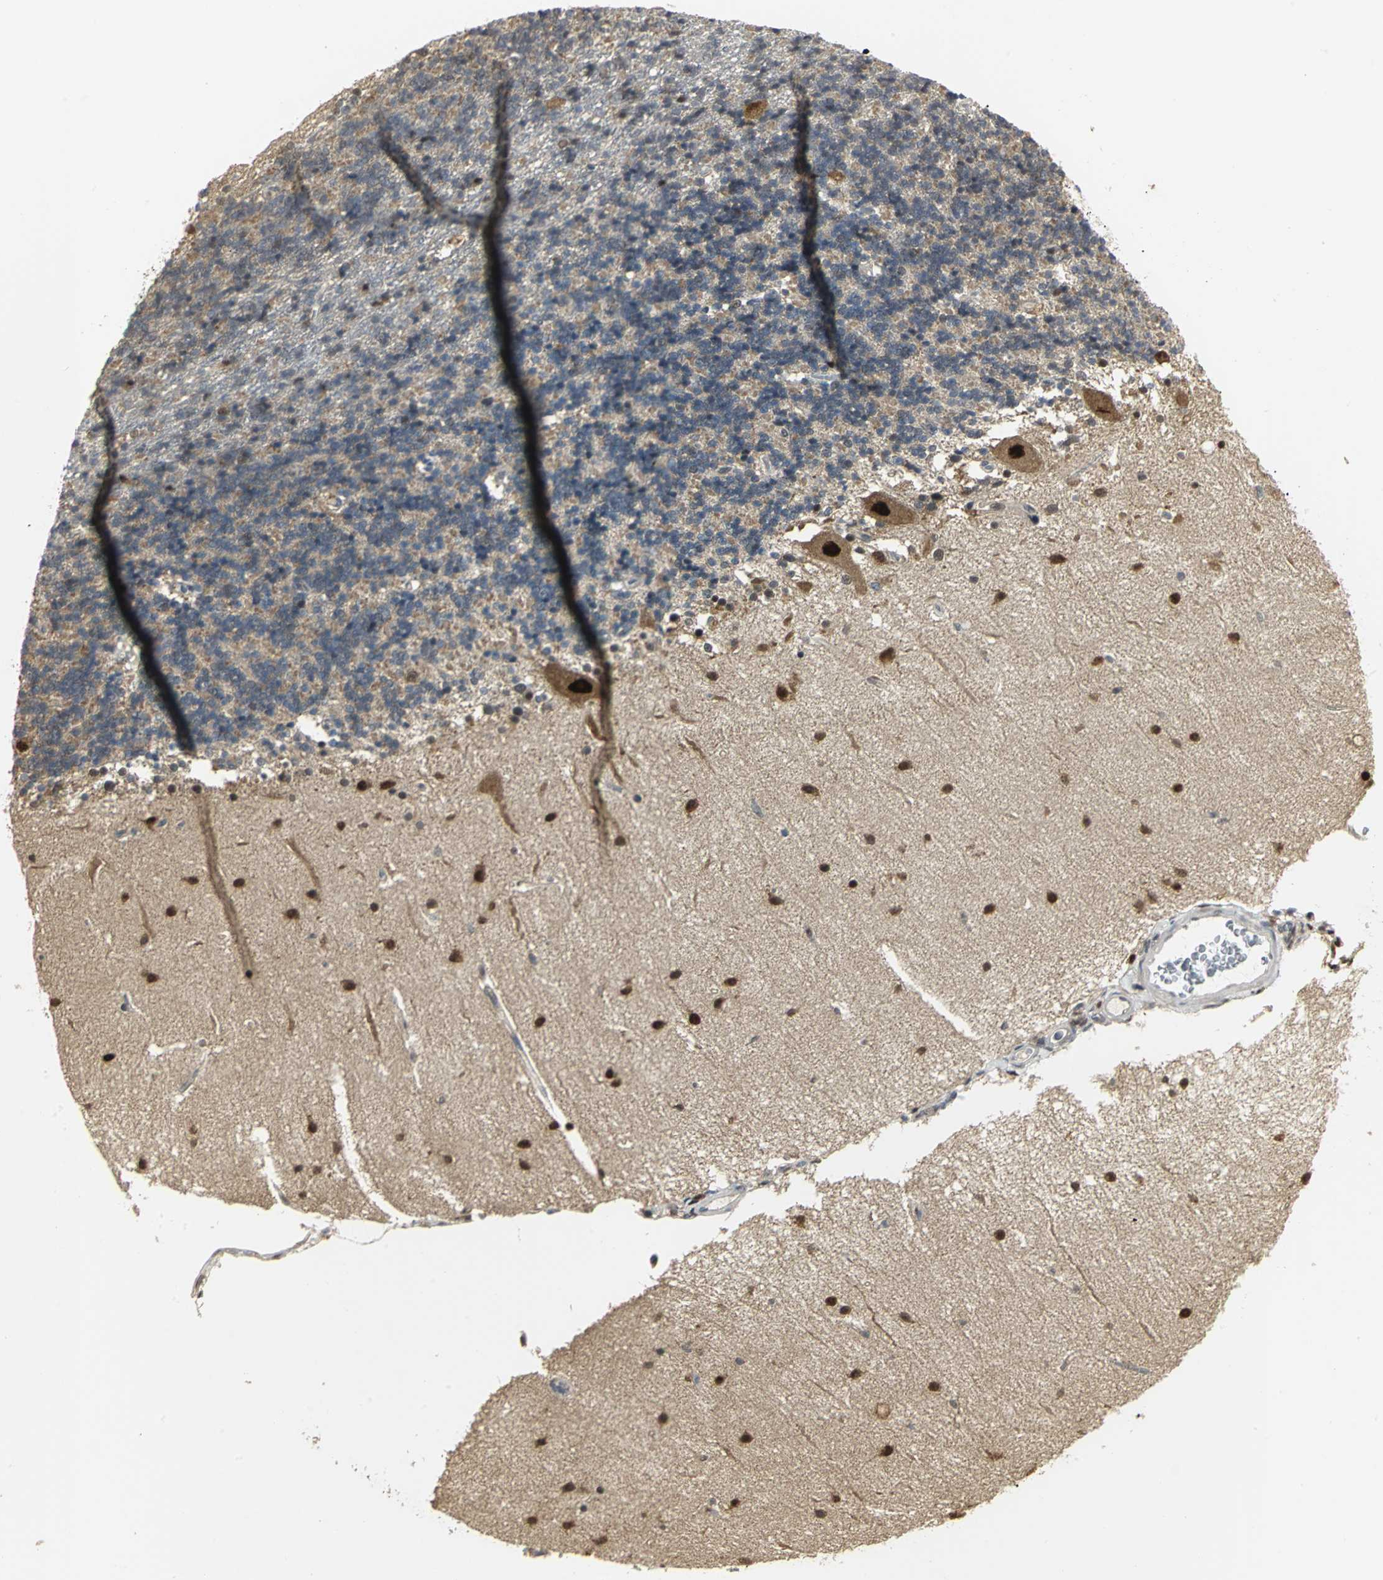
{"staining": {"intensity": "moderate", "quantity": ">75%", "location": "cytoplasmic/membranous"}, "tissue": "cerebellum", "cell_type": "Cells in granular layer", "image_type": "normal", "snomed": [{"axis": "morphology", "description": "Normal tissue, NOS"}, {"axis": "topography", "description": "Cerebellum"}], "caption": "Cells in granular layer display moderate cytoplasmic/membranous positivity in about >75% of cells in benign cerebellum.", "gene": "PSMC4", "patient": {"sex": "female", "age": 54}}